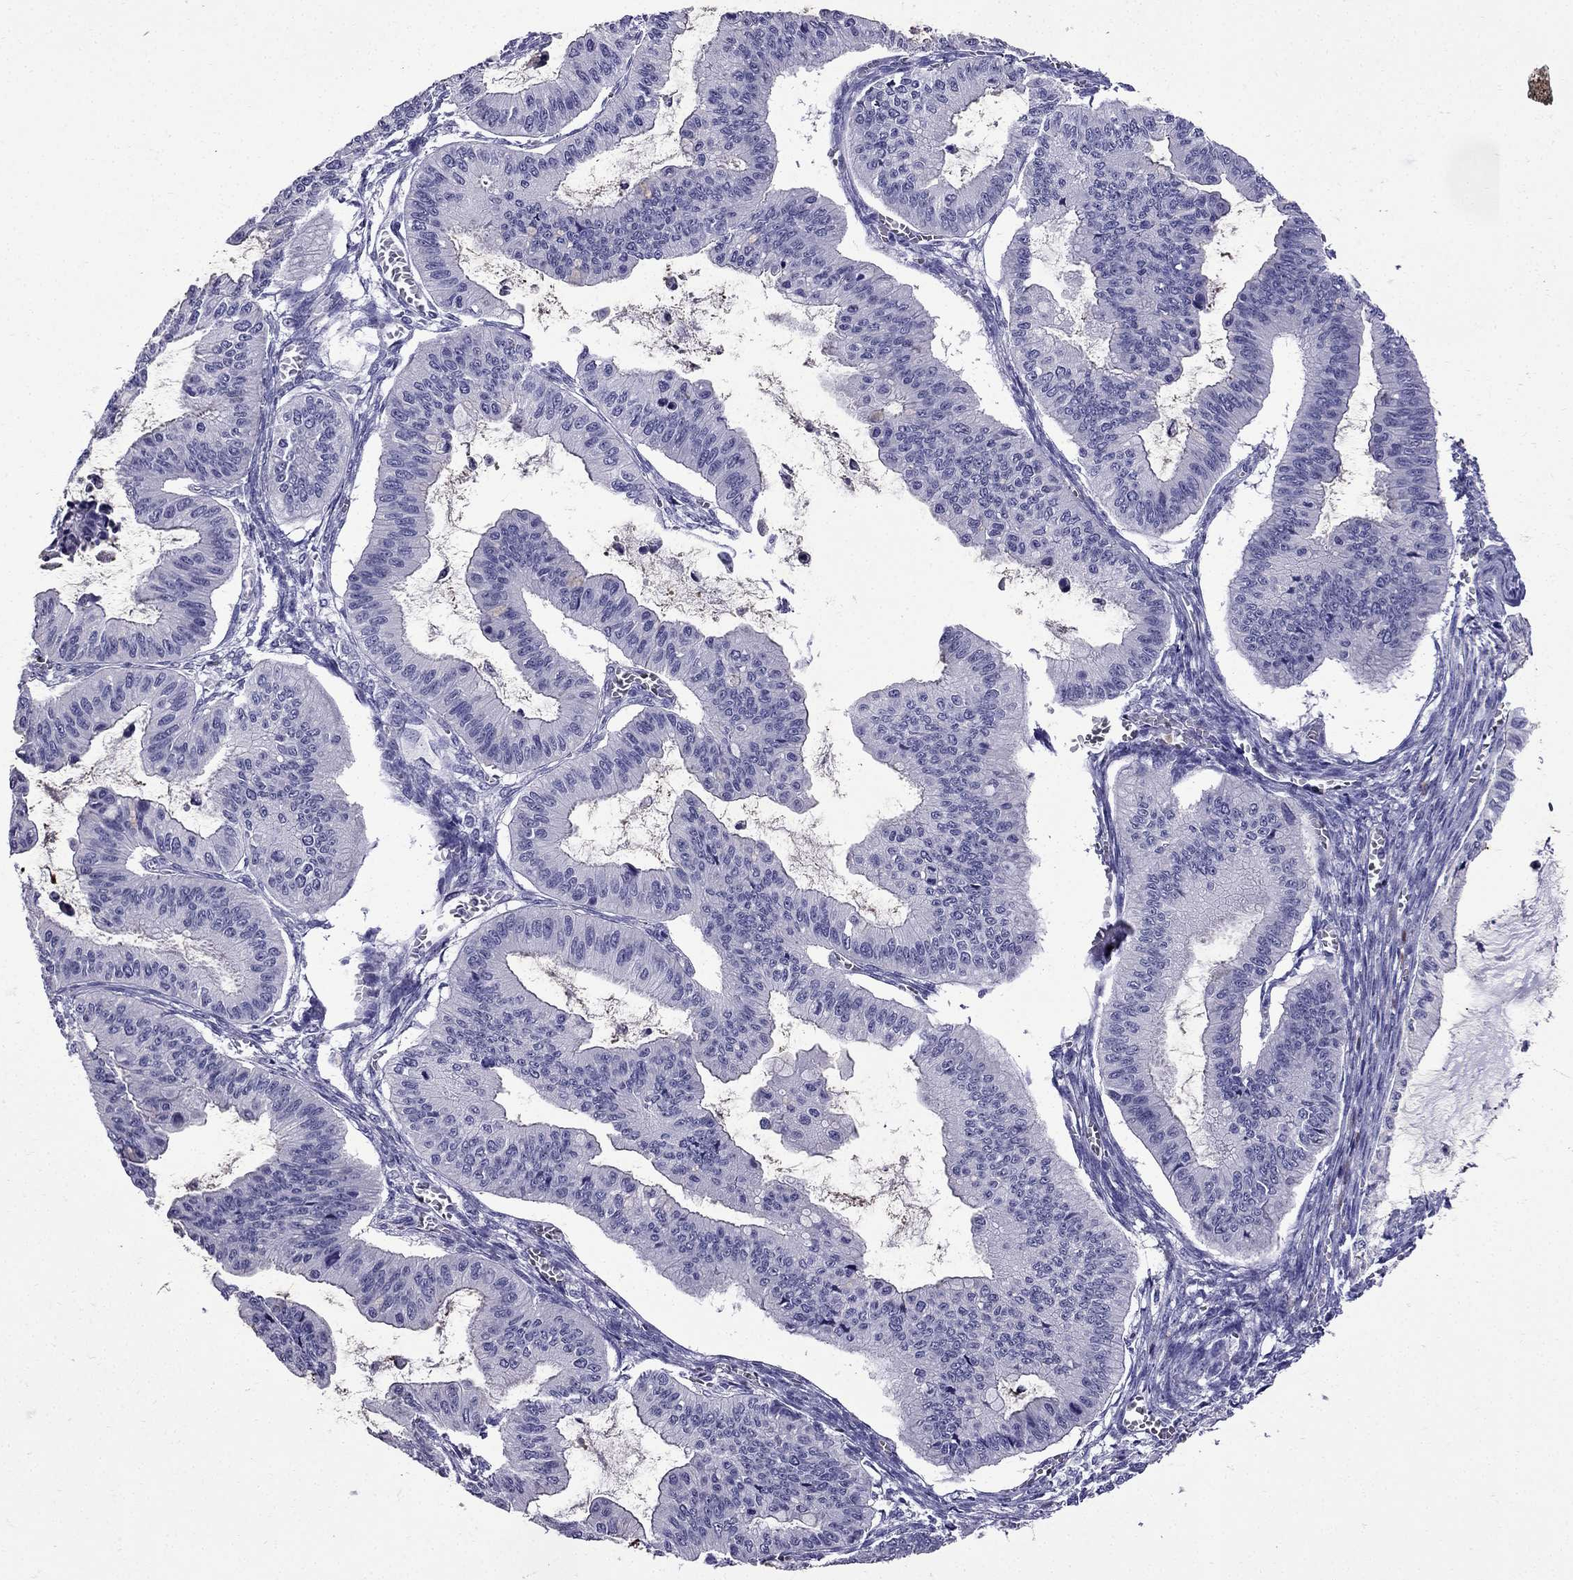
{"staining": {"intensity": "negative", "quantity": "none", "location": "none"}, "tissue": "ovarian cancer", "cell_type": "Tumor cells", "image_type": "cancer", "snomed": [{"axis": "morphology", "description": "Cystadenocarcinoma, mucinous, NOS"}, {"axis": "topography", "description": "Ovary"}], "caption": "A histopathology image of ovarian cancer stained for a protein reveals no brown staining in tumor cells.", "gene": "ERC2", "patient": {"sex": "female", "age": 72}}